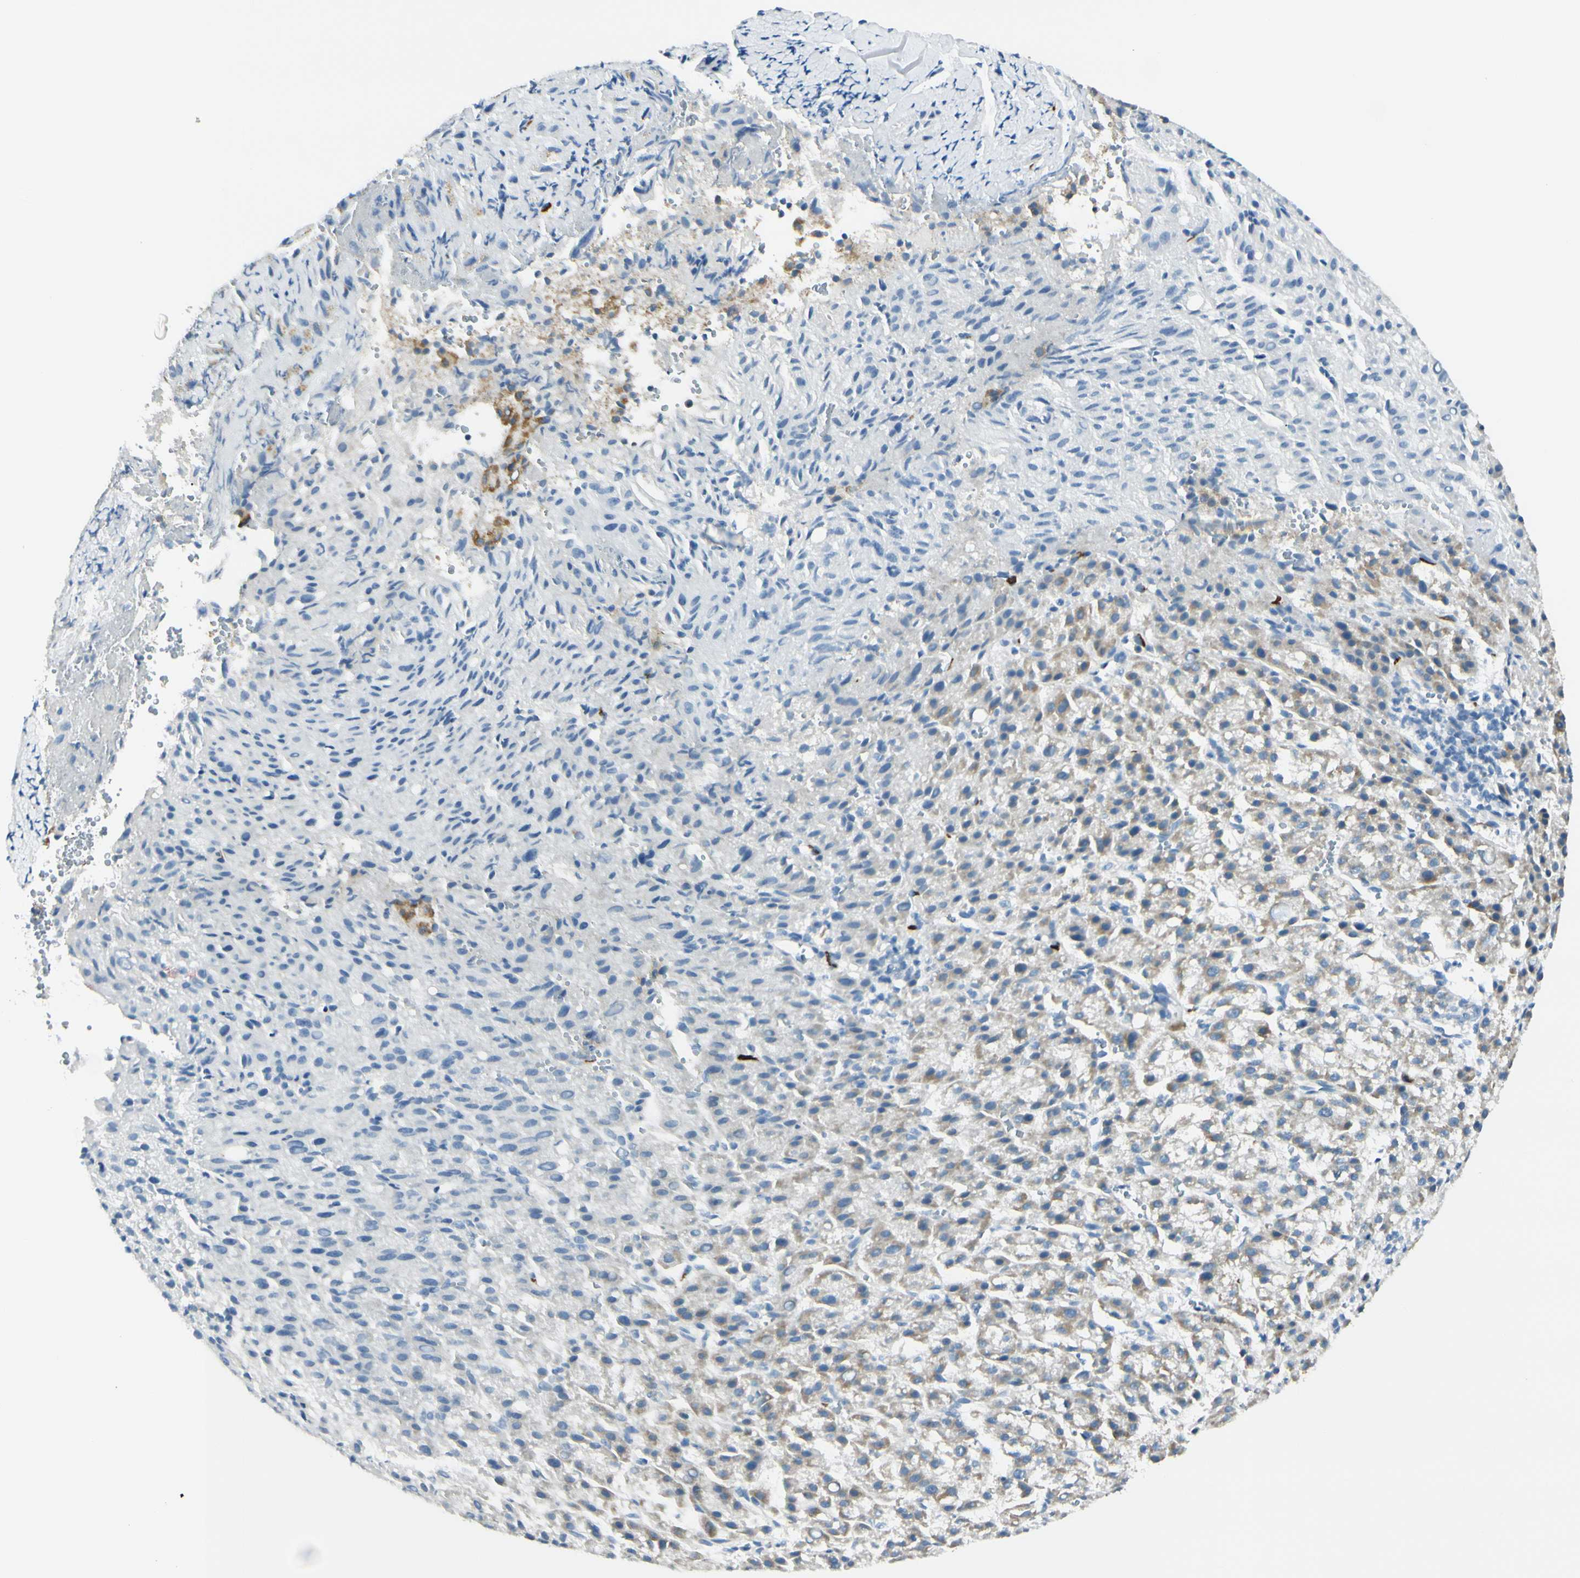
{"staining": {"intensity": "weak", "quantity": ">75%", "location": "cytoplasmic/membranous"}, "tissue": "liver cancer", "cell_type": "Tumor cells", "image_type": "cancer", "snomed": [{"axis": "morphology", "description": "Carcinoma, Hepatocellular, NOS"}, {"axis": "topography", "description": "Liver"}], "caption": "The image reveals staining of liver cancer (hepatocellular carcinoma), revealing weak cytoplasmic/membranous protein positivity (brown color) within tumor cells. (IHC, brightfield microscopy, high magnification).", "gene": "GALNT5", "patient": {"sex": "female", "age": 58}}